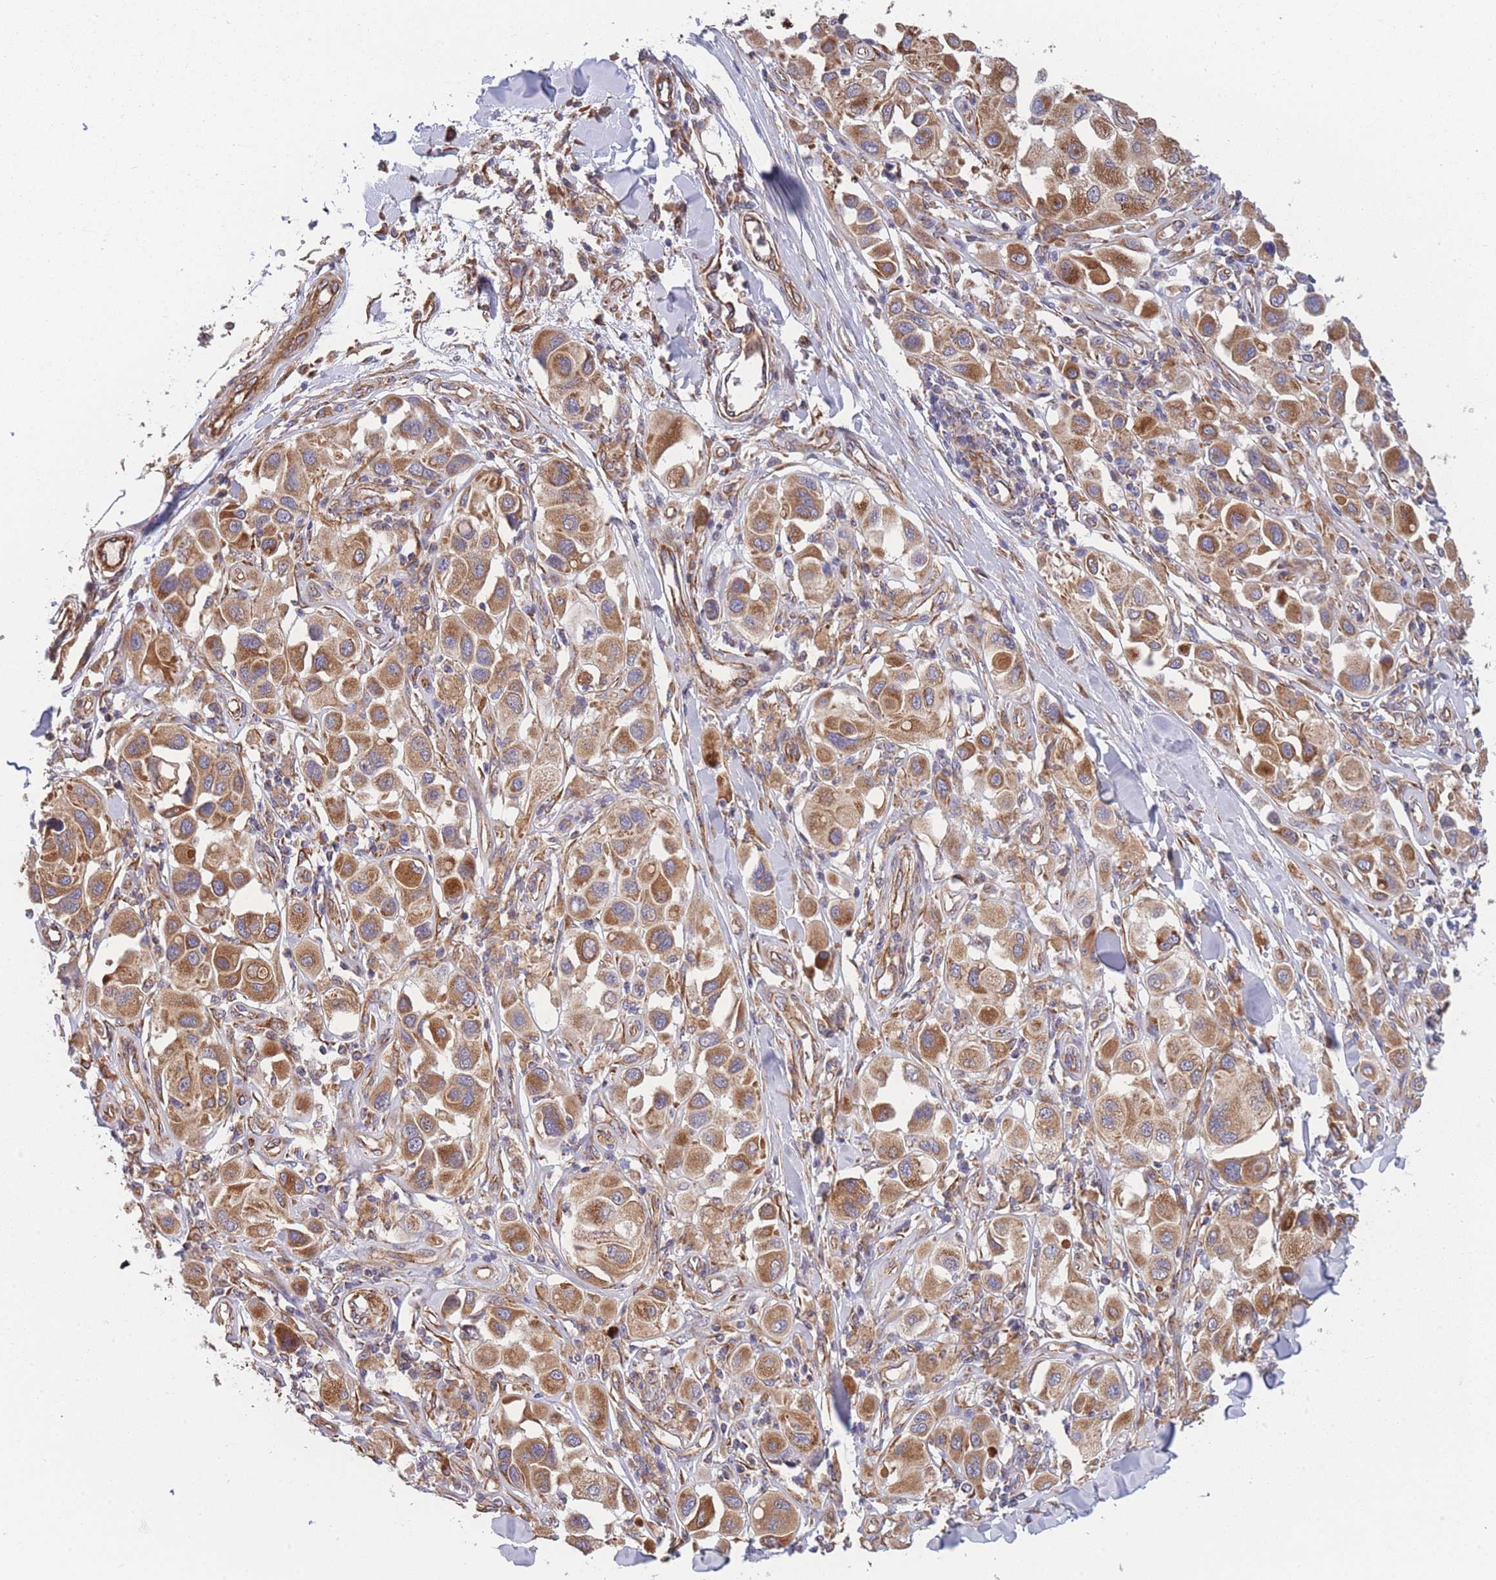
{"staining": {"intensity": "moderate", "quantity": ">75%", "location": "cytoplasmic/membranous"}, "tissue": "melanoma", "cell_type": "Tumor cells", "image_type": "cancer", "snomed": [{"axis": "morphology", "description": "Malignant melanoma, Metastatic site"}, {"axis": "topography", "description": "Skin"}], "caption": "This image shows melanoma stained with IHC to label a protein in brown. The cytoplasmic/membranous of tumor cells show moderate positivity for the protein. Nuclei are counter-stained blue.", "gene": "MTRES1", "patient": {"sex": "male", "age": 41}}